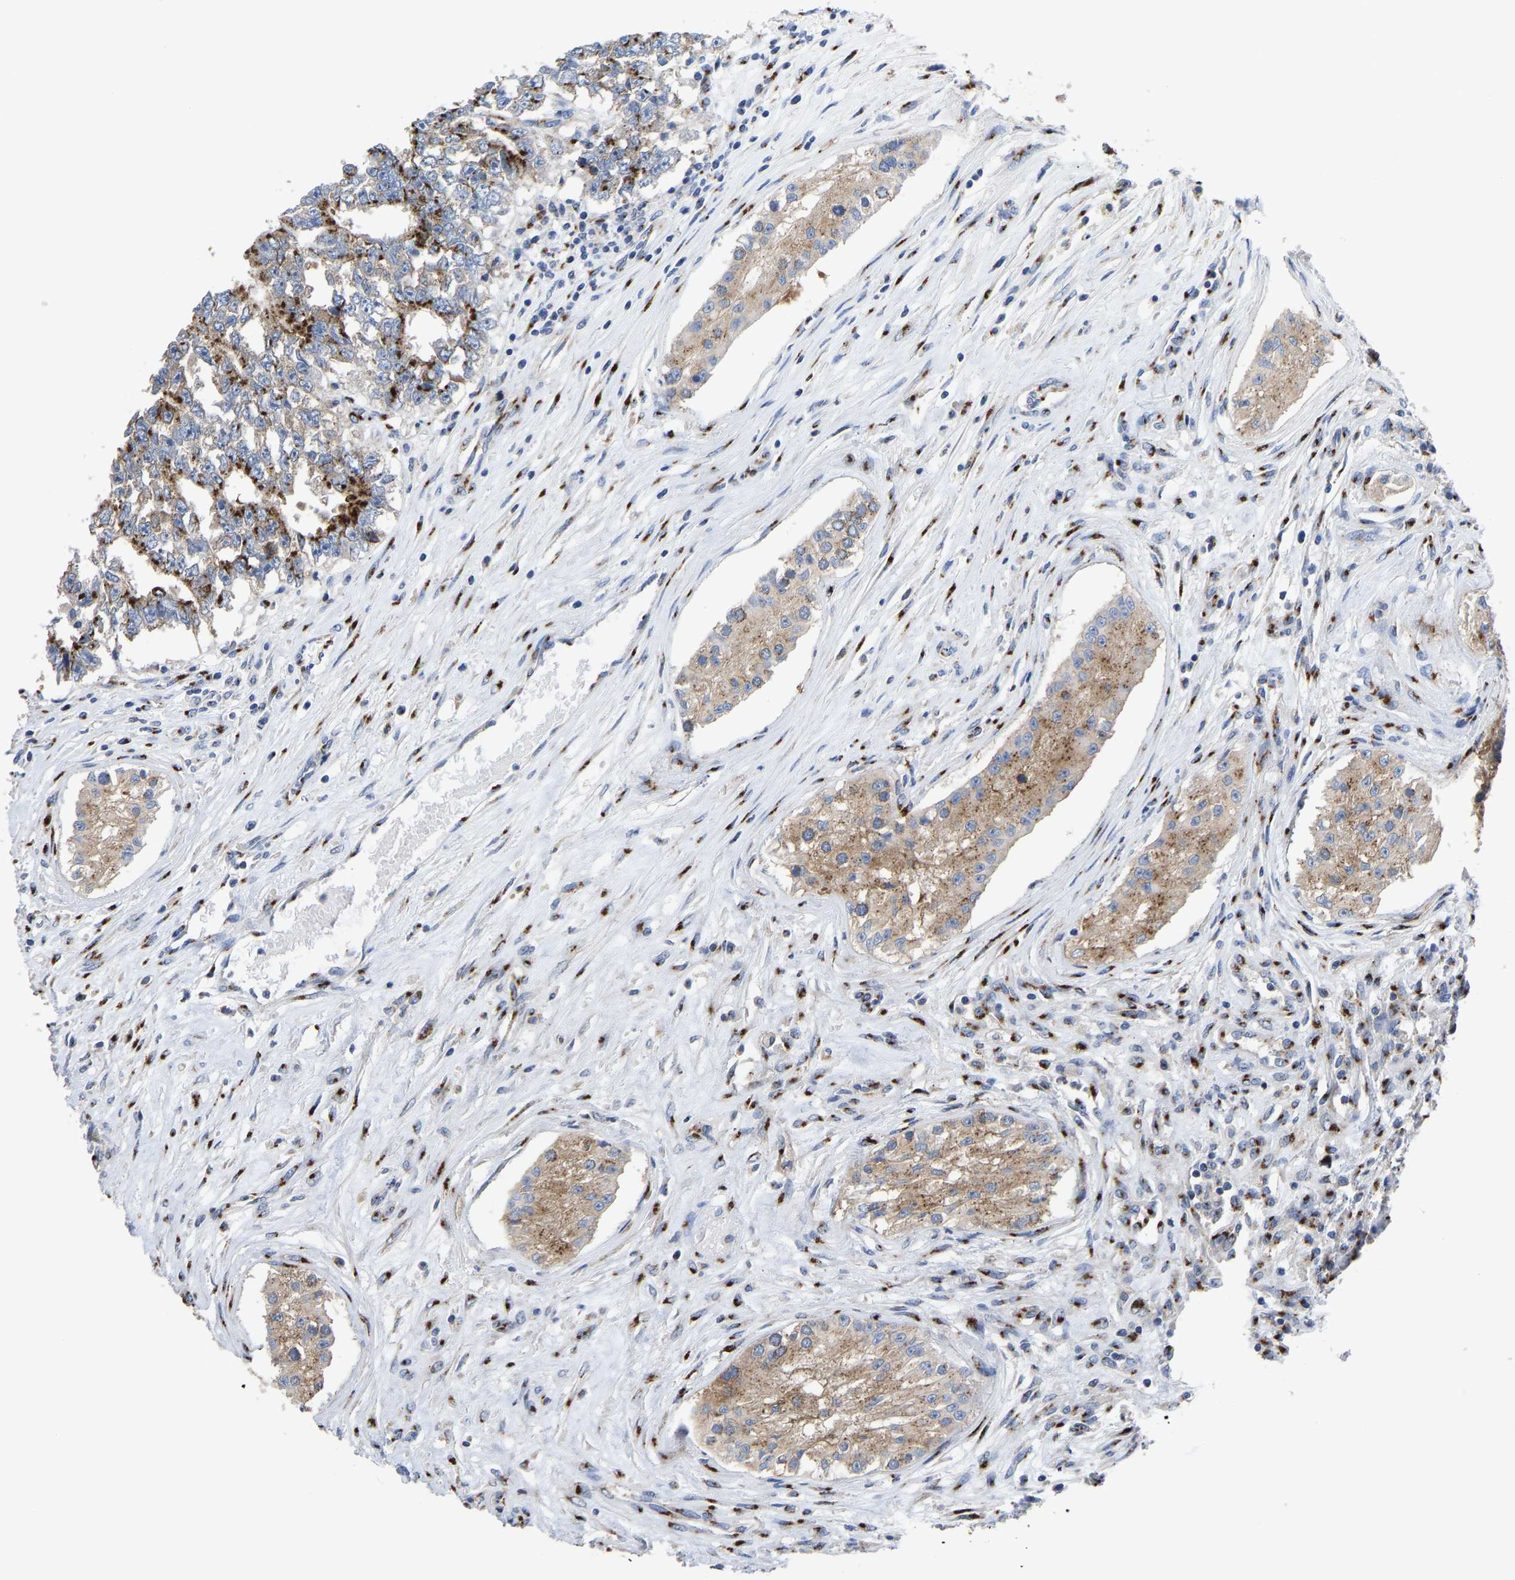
{"staining": {"intensity": "strong", "quantity": "25%-75%", "location": "cytoplasmic/membranous"}, "tissue": "testis cancer", "cell_type": "Tumor cells", "image_type": "cancer", "snomed": [{"axis": "morphology", "description": "Carcinoma, Embryonal, NOS"}, {"axis": "topography", "description": "Testis"}], "caption": "Immunohistochemical staining of testis cancer displays strong cytoplasmic/membranous protein staining in approximately 25%-75% of tumor cells.", "gene": "TMEM87A", "patient": {"sex": "male", "age": 25}}